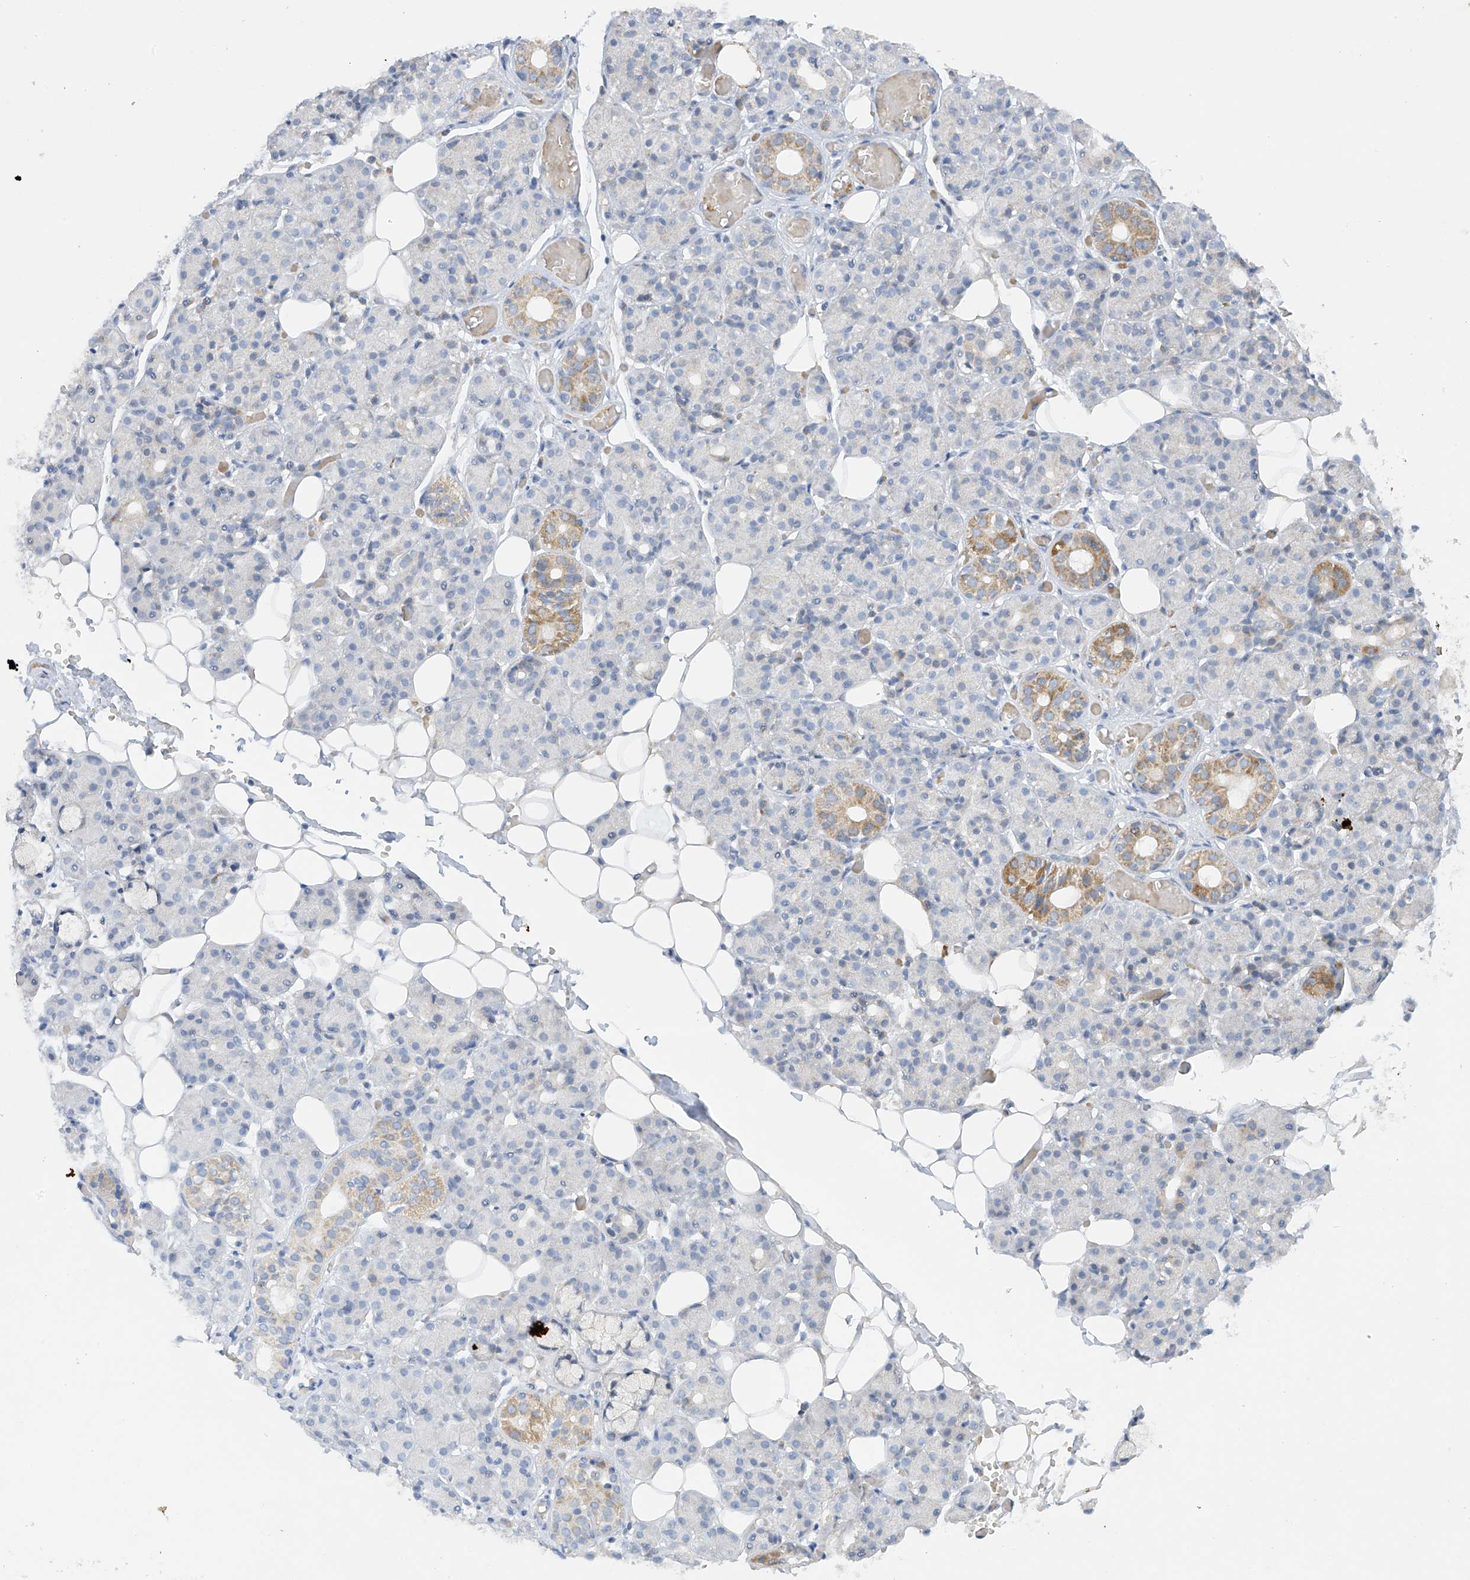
{"staining": {"intensity": "moderate", "quantity": "<25%", "location": "cytoplasmic/membranous"}, "tissue": "salivary gland", "cell_type": "Glandular cells", "image_type": "normal", "snomed": [{"axis": "morphology", "description": "Normal tissue, NOS"}, {"axis": "topography", "description": "Salivary gland"}], "caption": "Moderate cytoplasmic/membranous protein expression is appreciated in about <25% of glandular cells in salivary gland.", "gene": "METTL18", "patient": {"sex": "male", "age": 63}}